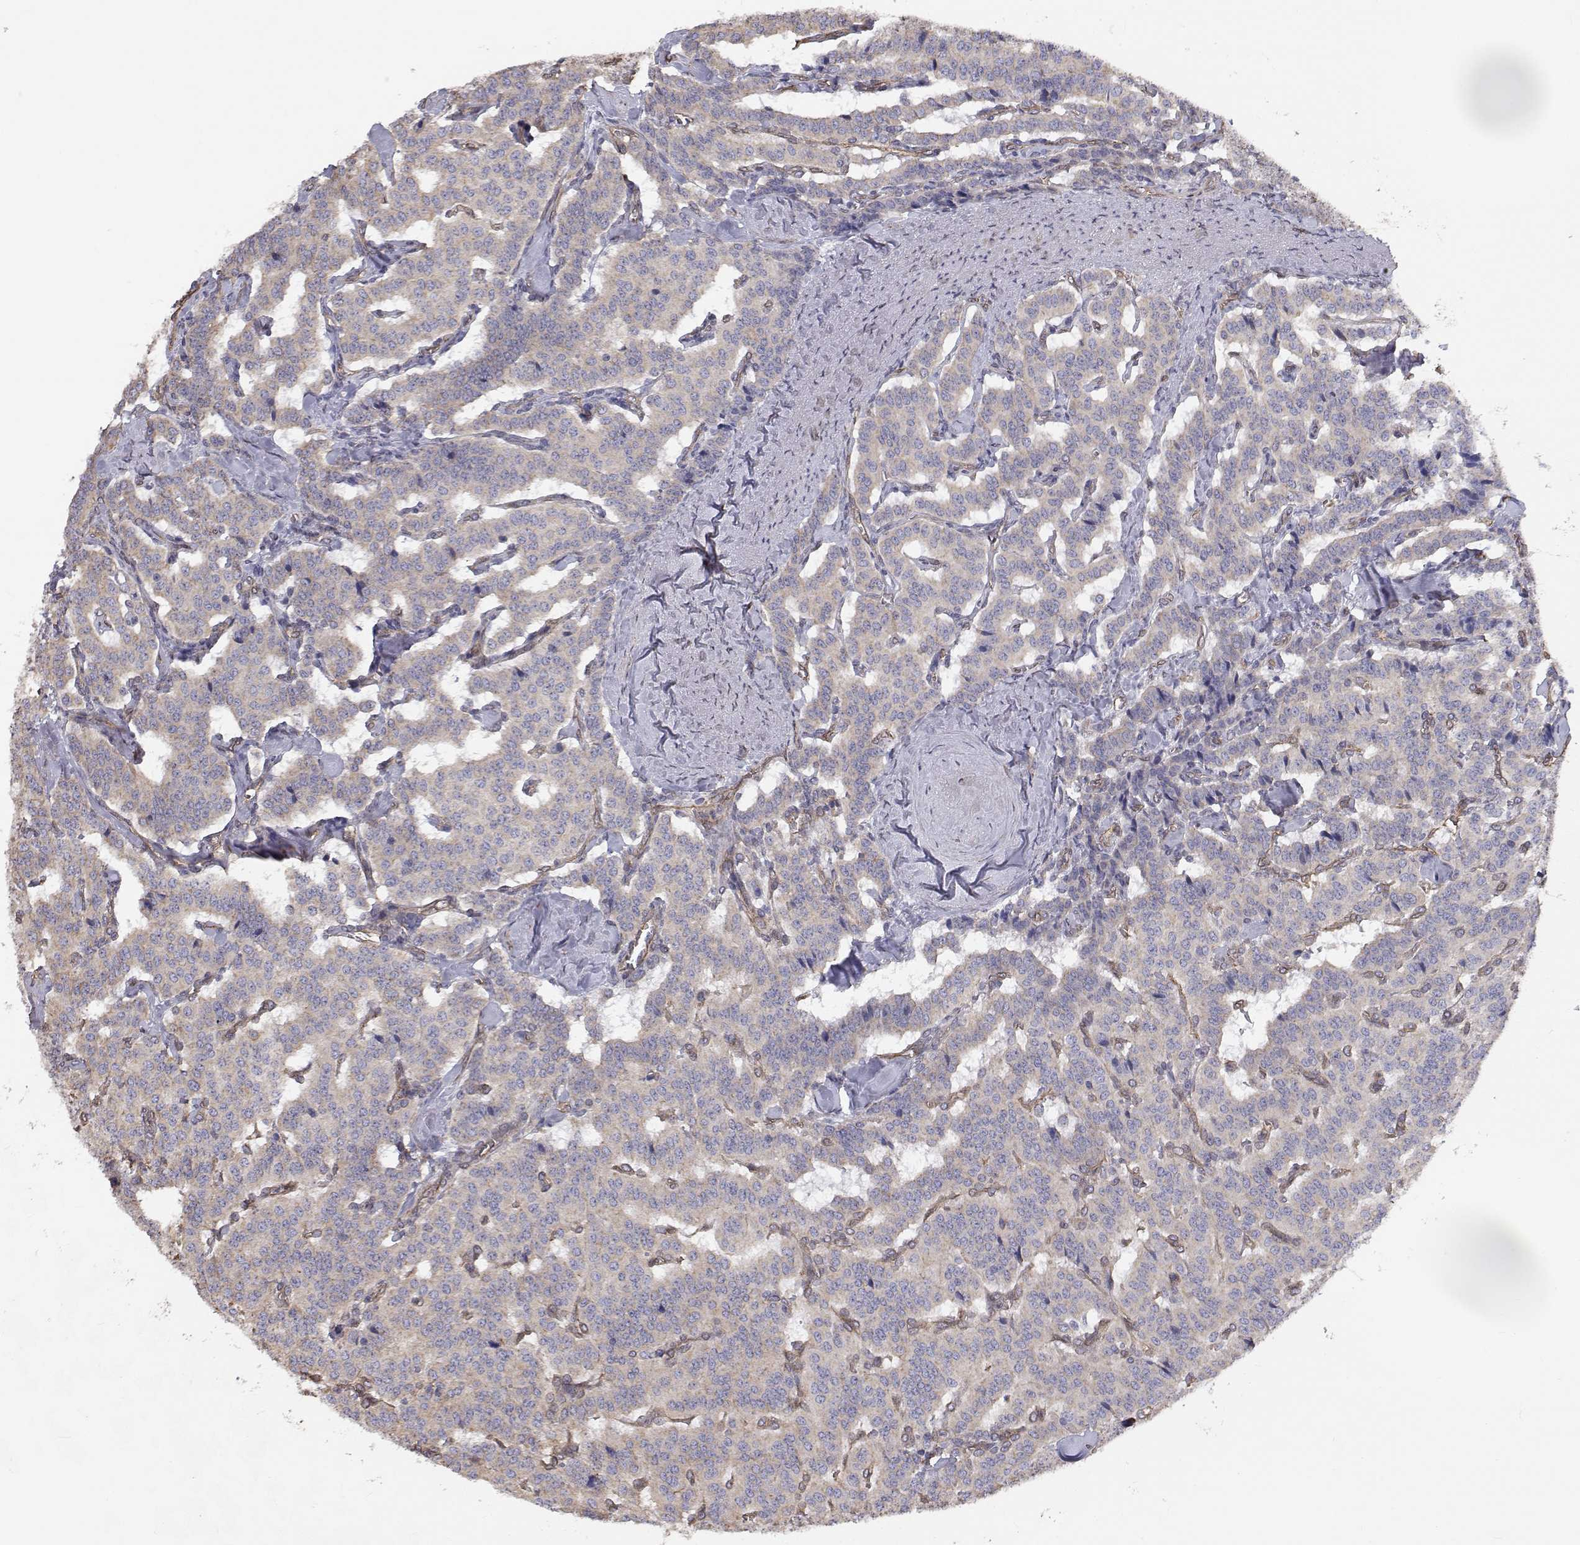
{"staining": {"intensity": "negative", "quantity": "none", "location": "none"}, "tissue": "carcinoid", "cell_type": "Tumor cells", "image_type": "cancer", "snomed": [{"axis": "morphology", "description": "Carcinoid, malignant, NOS"}, {"axis": "topography", "description": "Lung"}], "caption": "The image reveals no significant expression in tumor cells of carcinoid.", "gene": "GSDMA", "patient": {"sex": "female", "age": 46}}